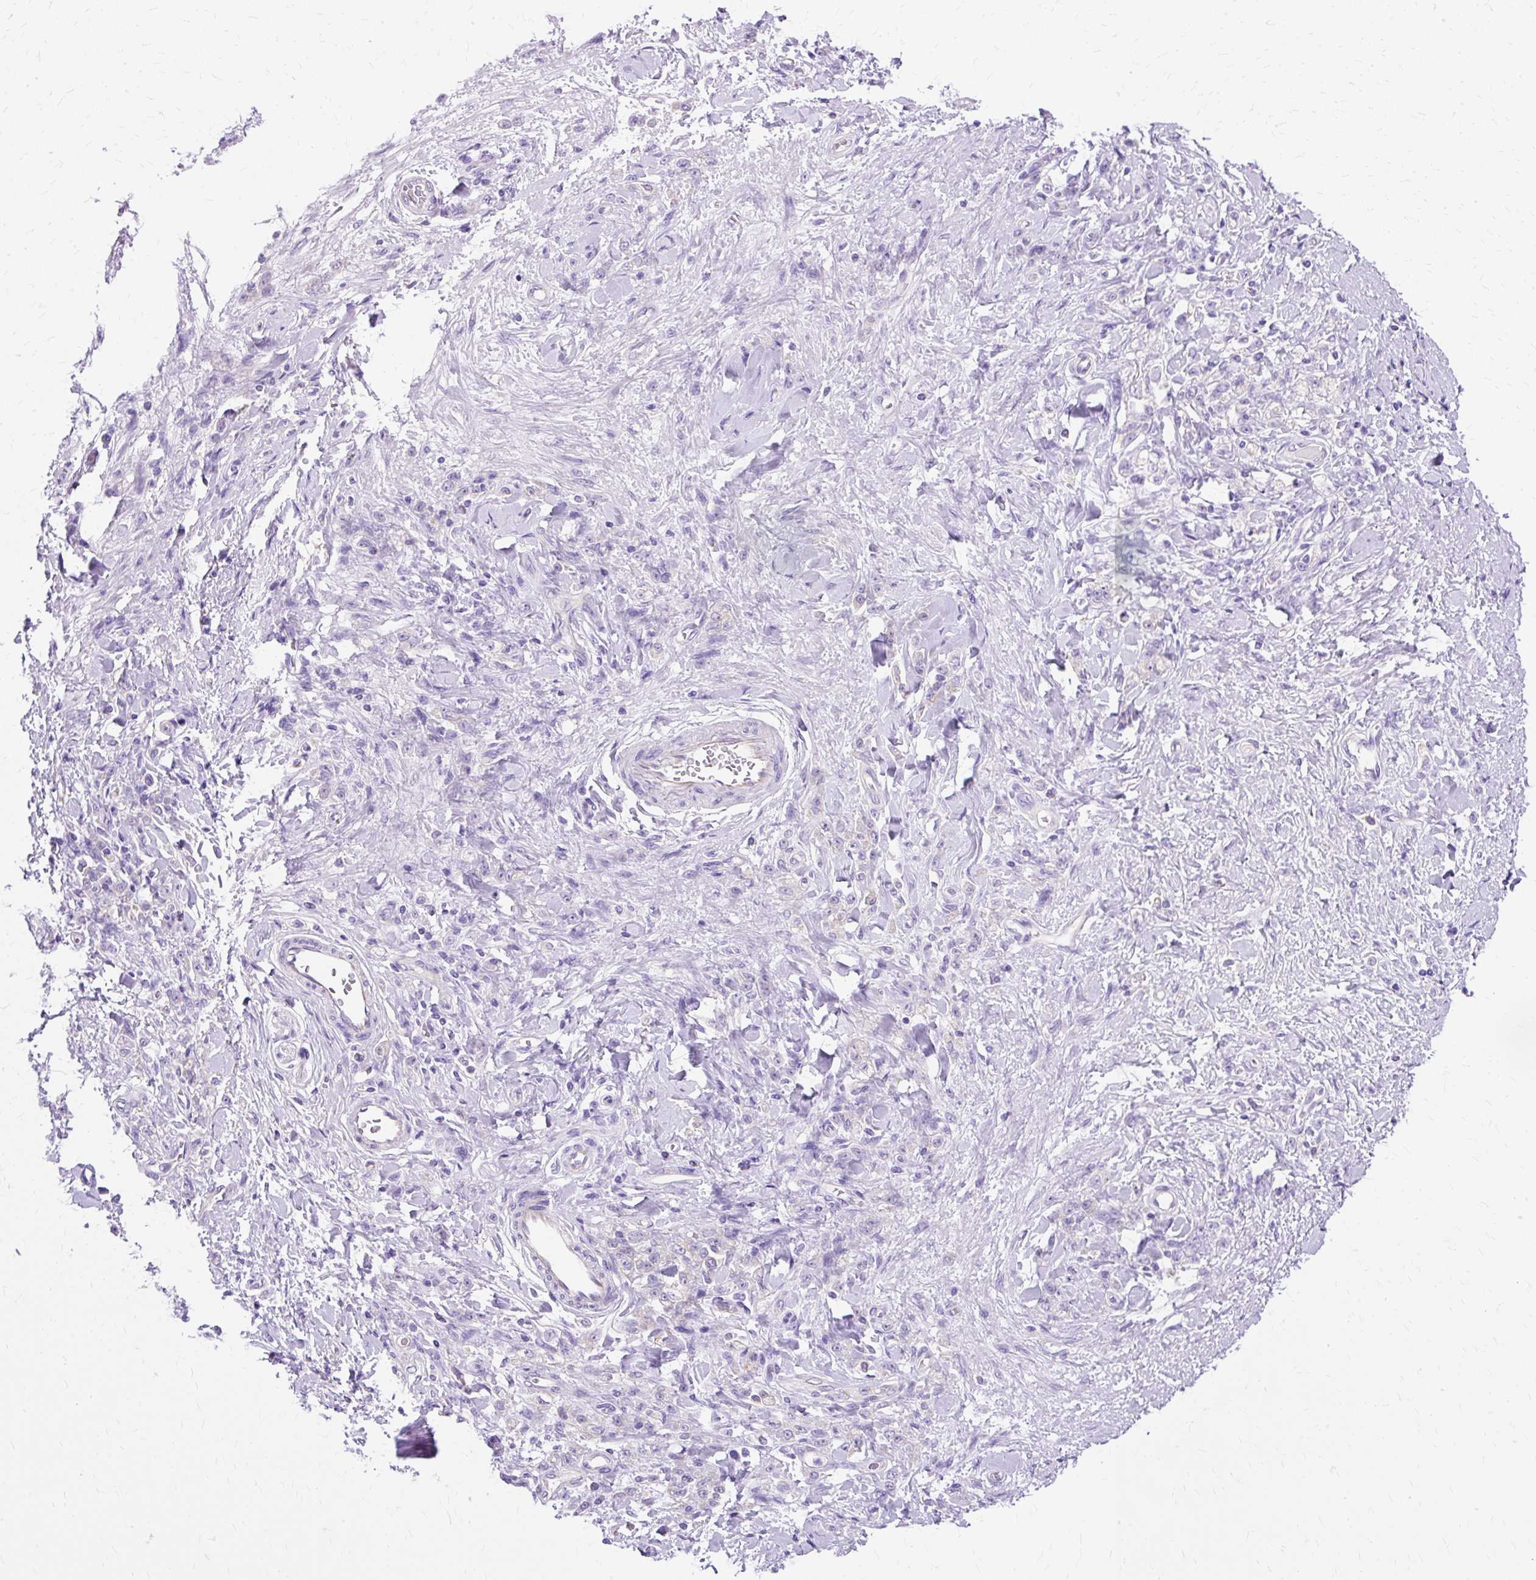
{"staining": {"intensity": "negative", "quantity": "none", "location": "none"}, "tissue": "stomach cancer", "cell_type": "Tumor cells", "image_type": "cancer", "snomed": [{"axis": "morphology", "description": "Normal tissue, NOS"}, {"axis": "morphology", "description": "Adenocarcinoma, NOS"}, {"axis": "topography", "description": "Stomach"}], "caption": "A histopathology image of human stomach adenocarcinoma is negative for staining in tumor cells.", "gene": "MYO6", "patient": {"sex": "male", "age": 82}}